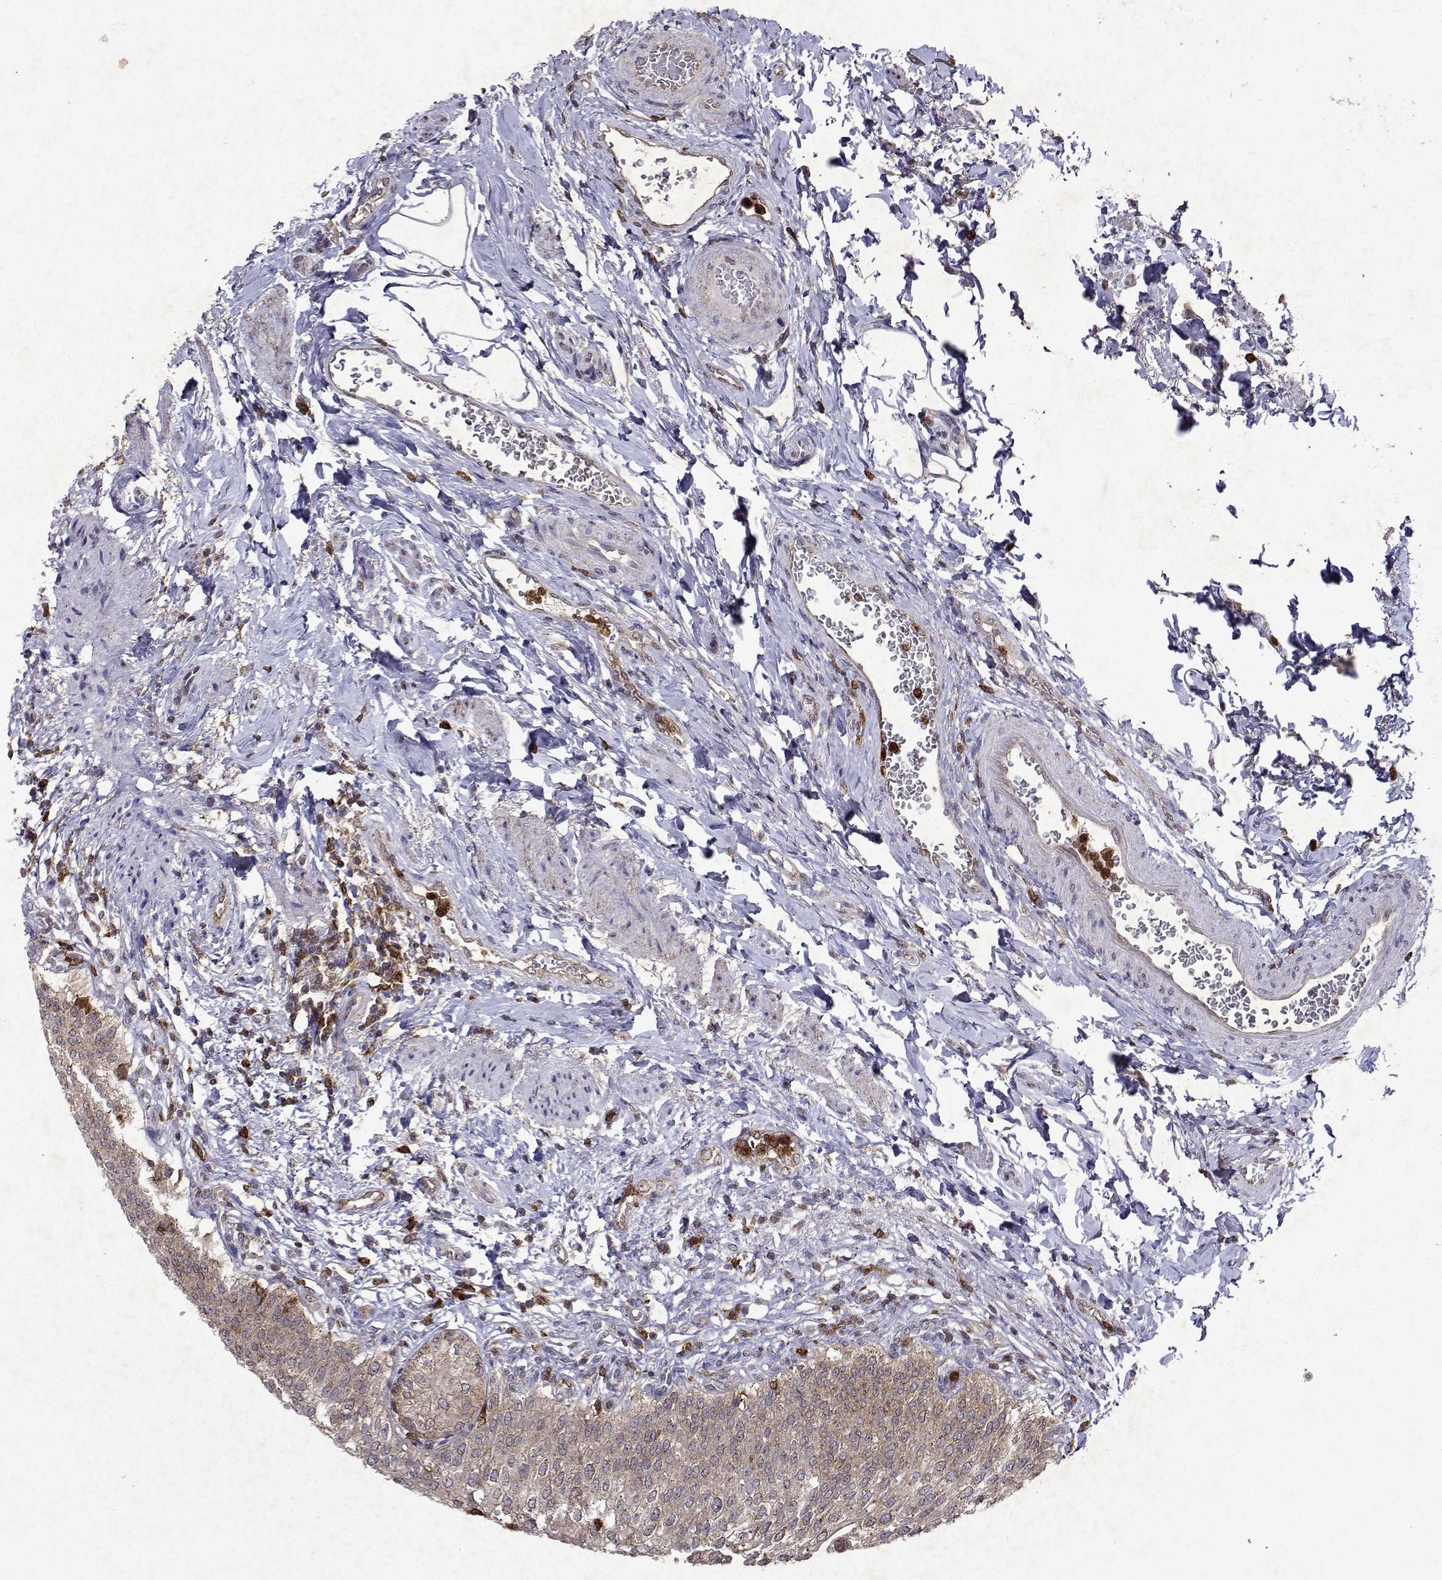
{"staining": {"intensity": "moderate", "quantity": ">75%", "location": "cytoplasmic/membranous"}, "tissue": "urinary bladder", "cell_type": "Urothelial cells", "image_type": "normal", "snomed": [{"axis": "morphology", "description": "Normal tissue, NOS"}, {"axis": "topography", "description": "Urinary bladder"}, {"axis": "topography", "description": "Peripheral nerve tissue"}], "caption": "This photomicrograph exhibits immunohistochemistry (IHC) staining of benign human urinary bladder, with medium moderate cytoplasmic/membranous positivity in approximately >75% of urothelial cells.", "gene": "APAF1", "patient": {"sex": "female", "age": 60}}